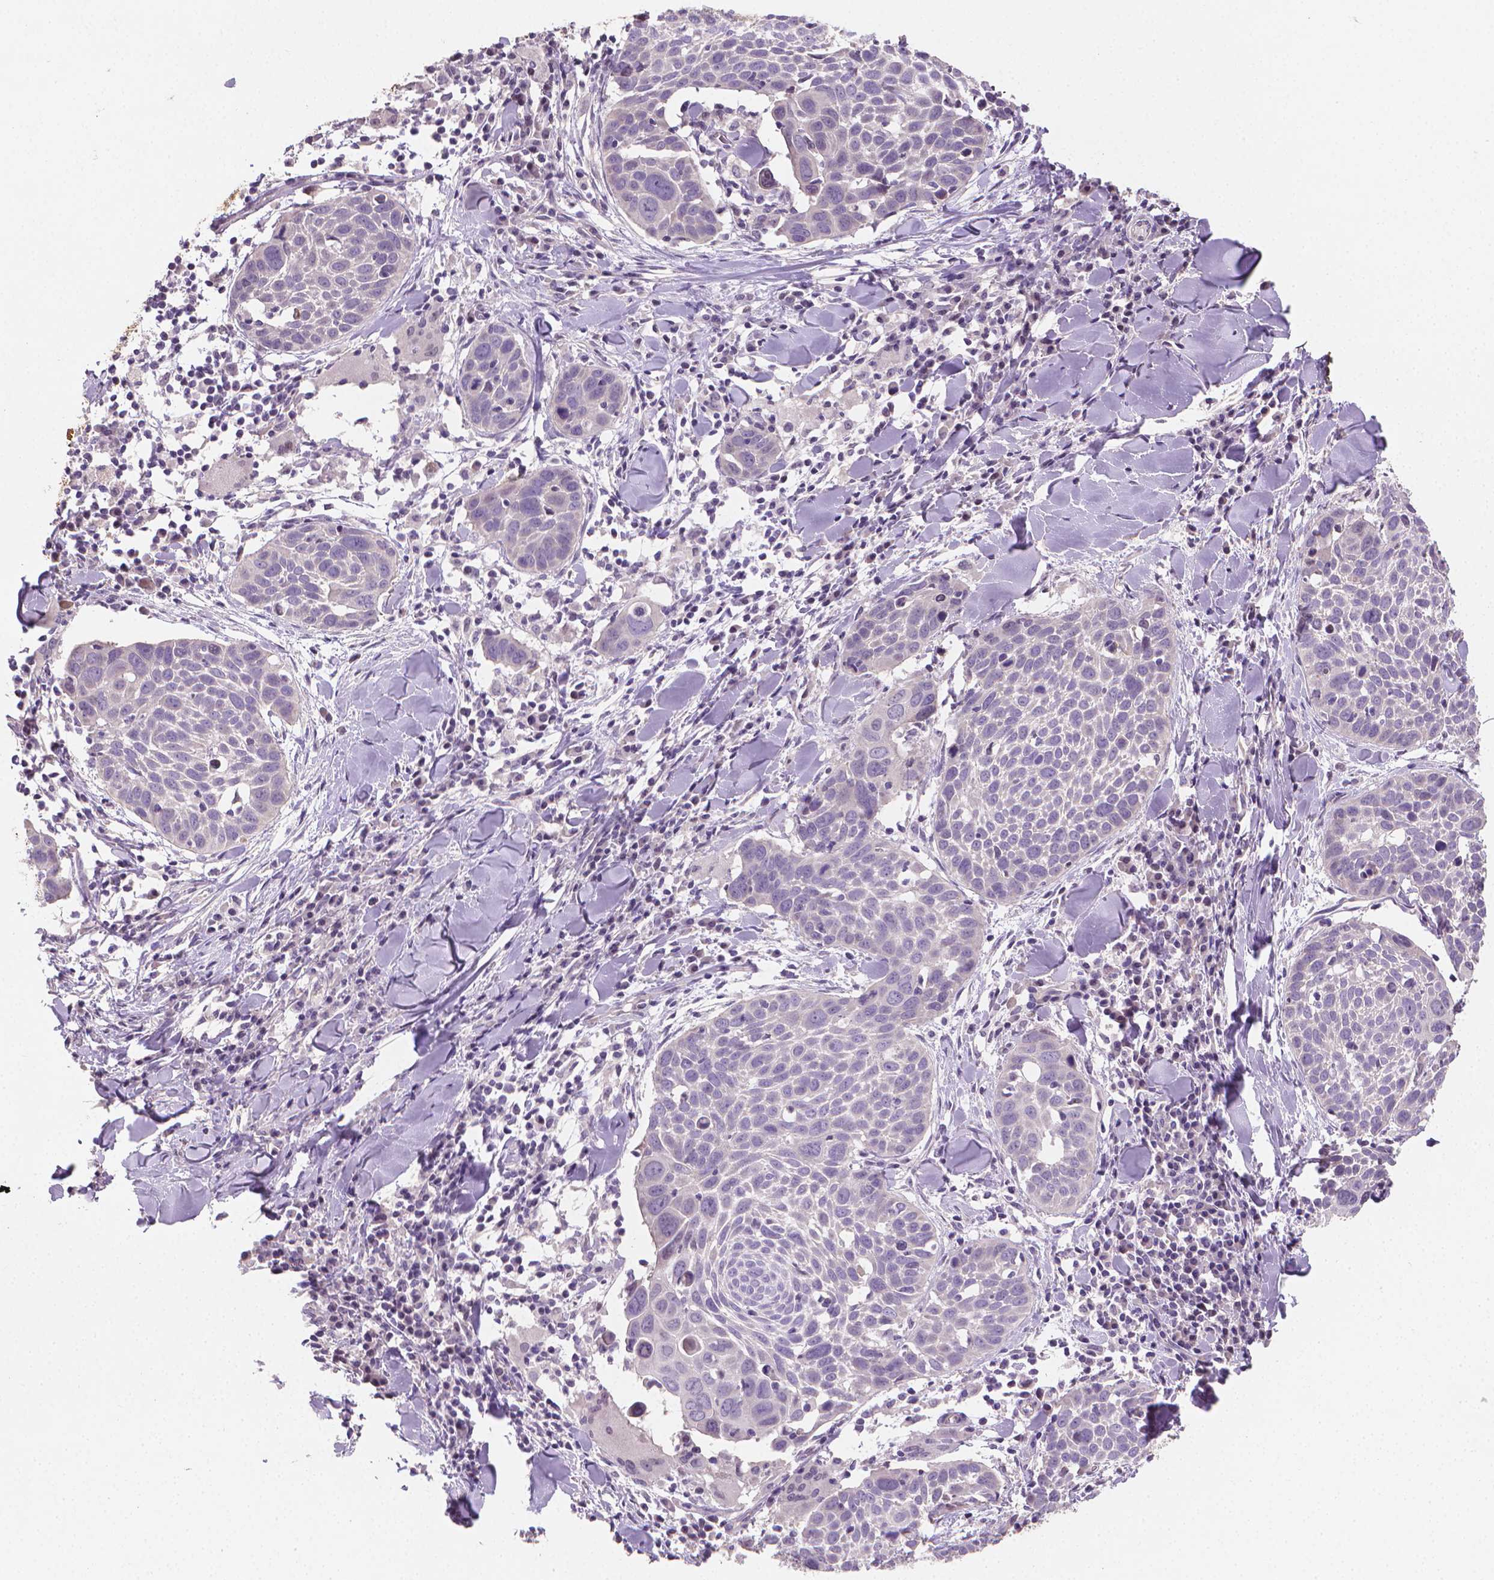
{"staining": {"intensity": "negative", "quantity": "none", "location": "none"}, "tissue": "lung cancer", "cell_type": "Tumor cells", "image_type": "cancer", "snomed": [{"axis": "morphology", "description": "Squamous cell carcinoma, NOS"}, {"axis": "topography", "description": "Lung"}], "caption": "Lung cancer (squamous cell carcinoma) was stained to show a protein in brown. There is no significant staining in tumor cells.", "gene": "CLXN", "patient": {"sex": "male", "age": 57}}